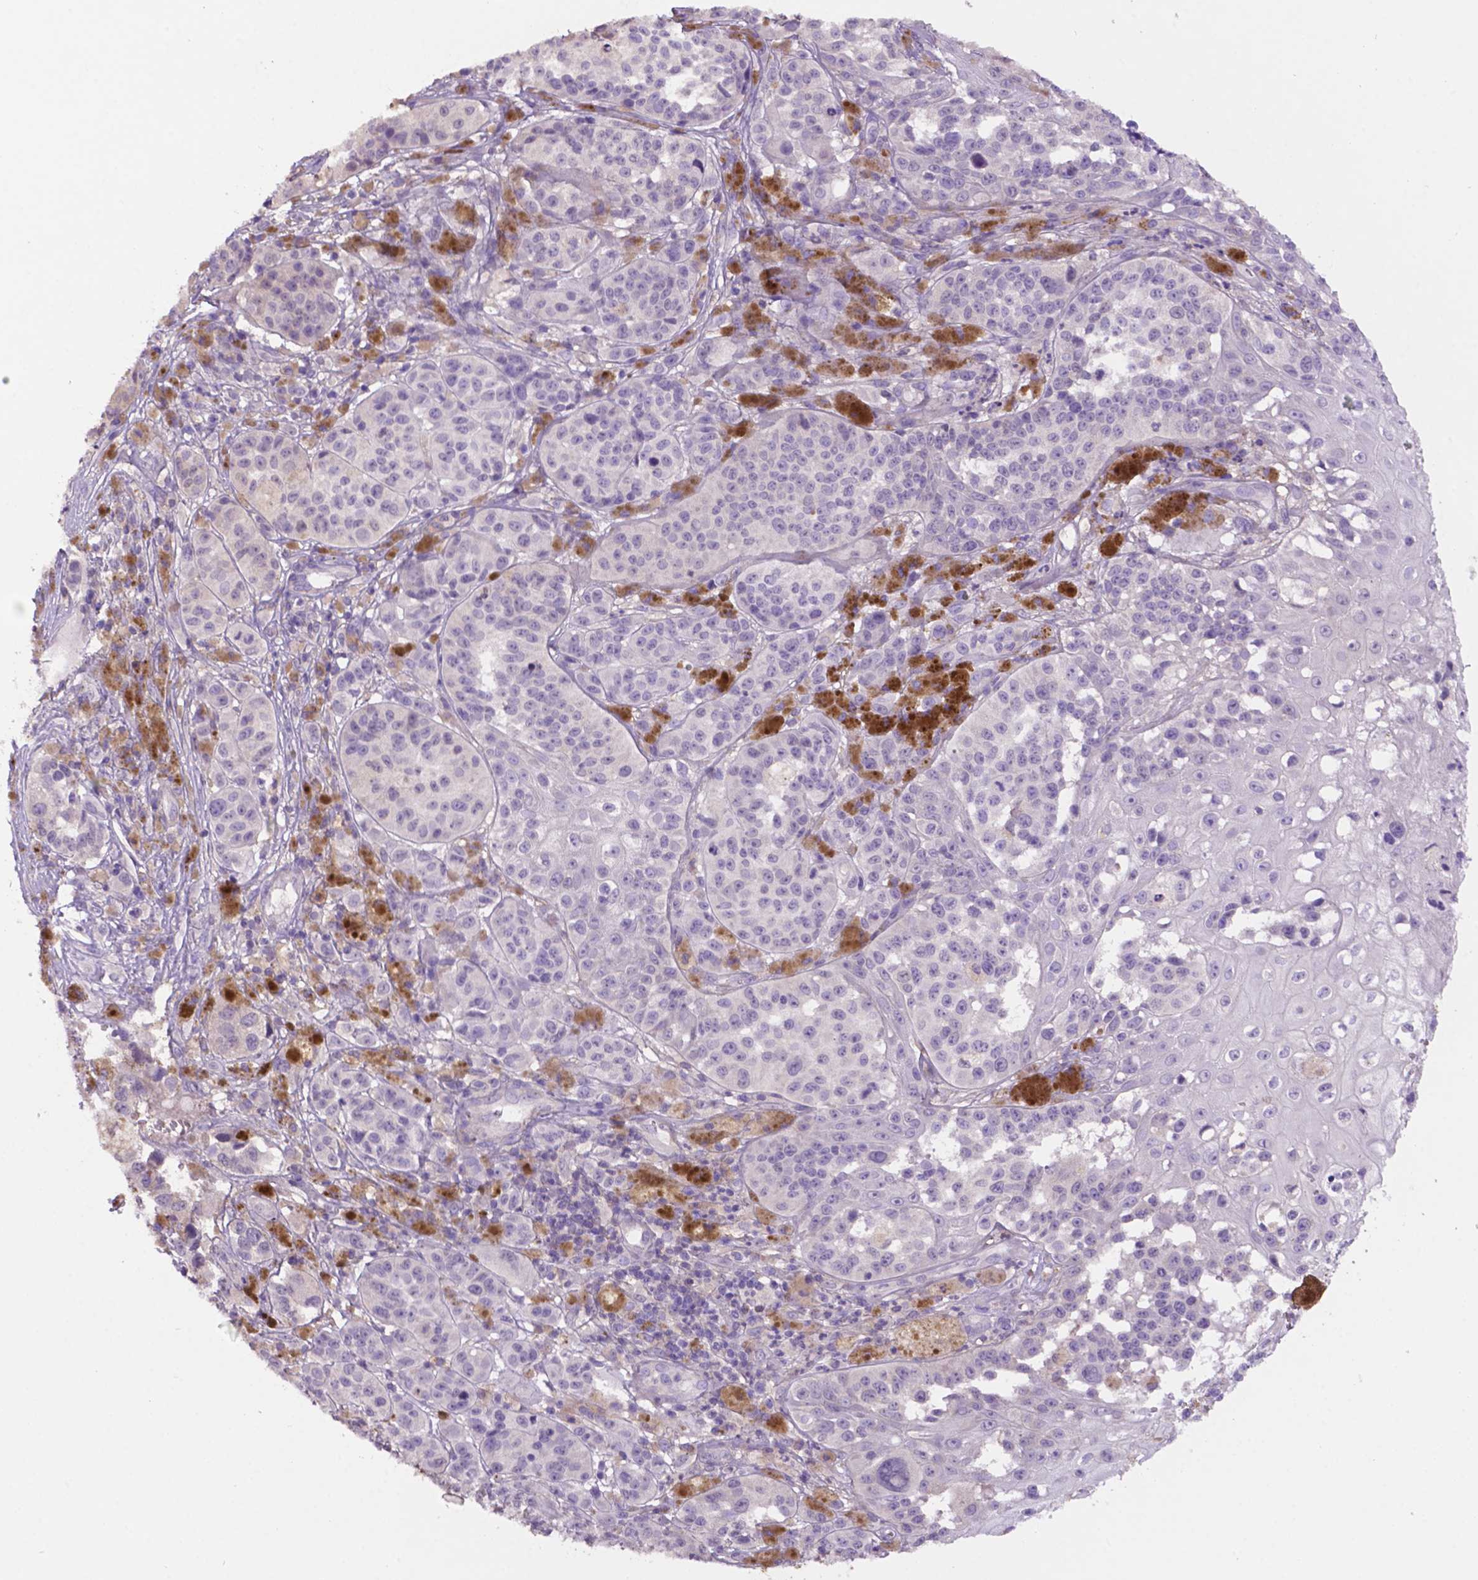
{"staining": {"intensity": "negative", "quantity": "none", "location": "none"}, "tissue": "melanoma", "cell_type": "Tumor cells", "image_type": "cancer", "snomed": [{"axis": "morphology", "description": "Malignant melanoma, NOS"}, {"axis": "topography", "description": "Skin"}], "caption": "Histopathology image shows no protein staining in tumor cells of melanoma tissue.", "gene": "PRPS2", "patient": {"sex": "female", "age": 58}}